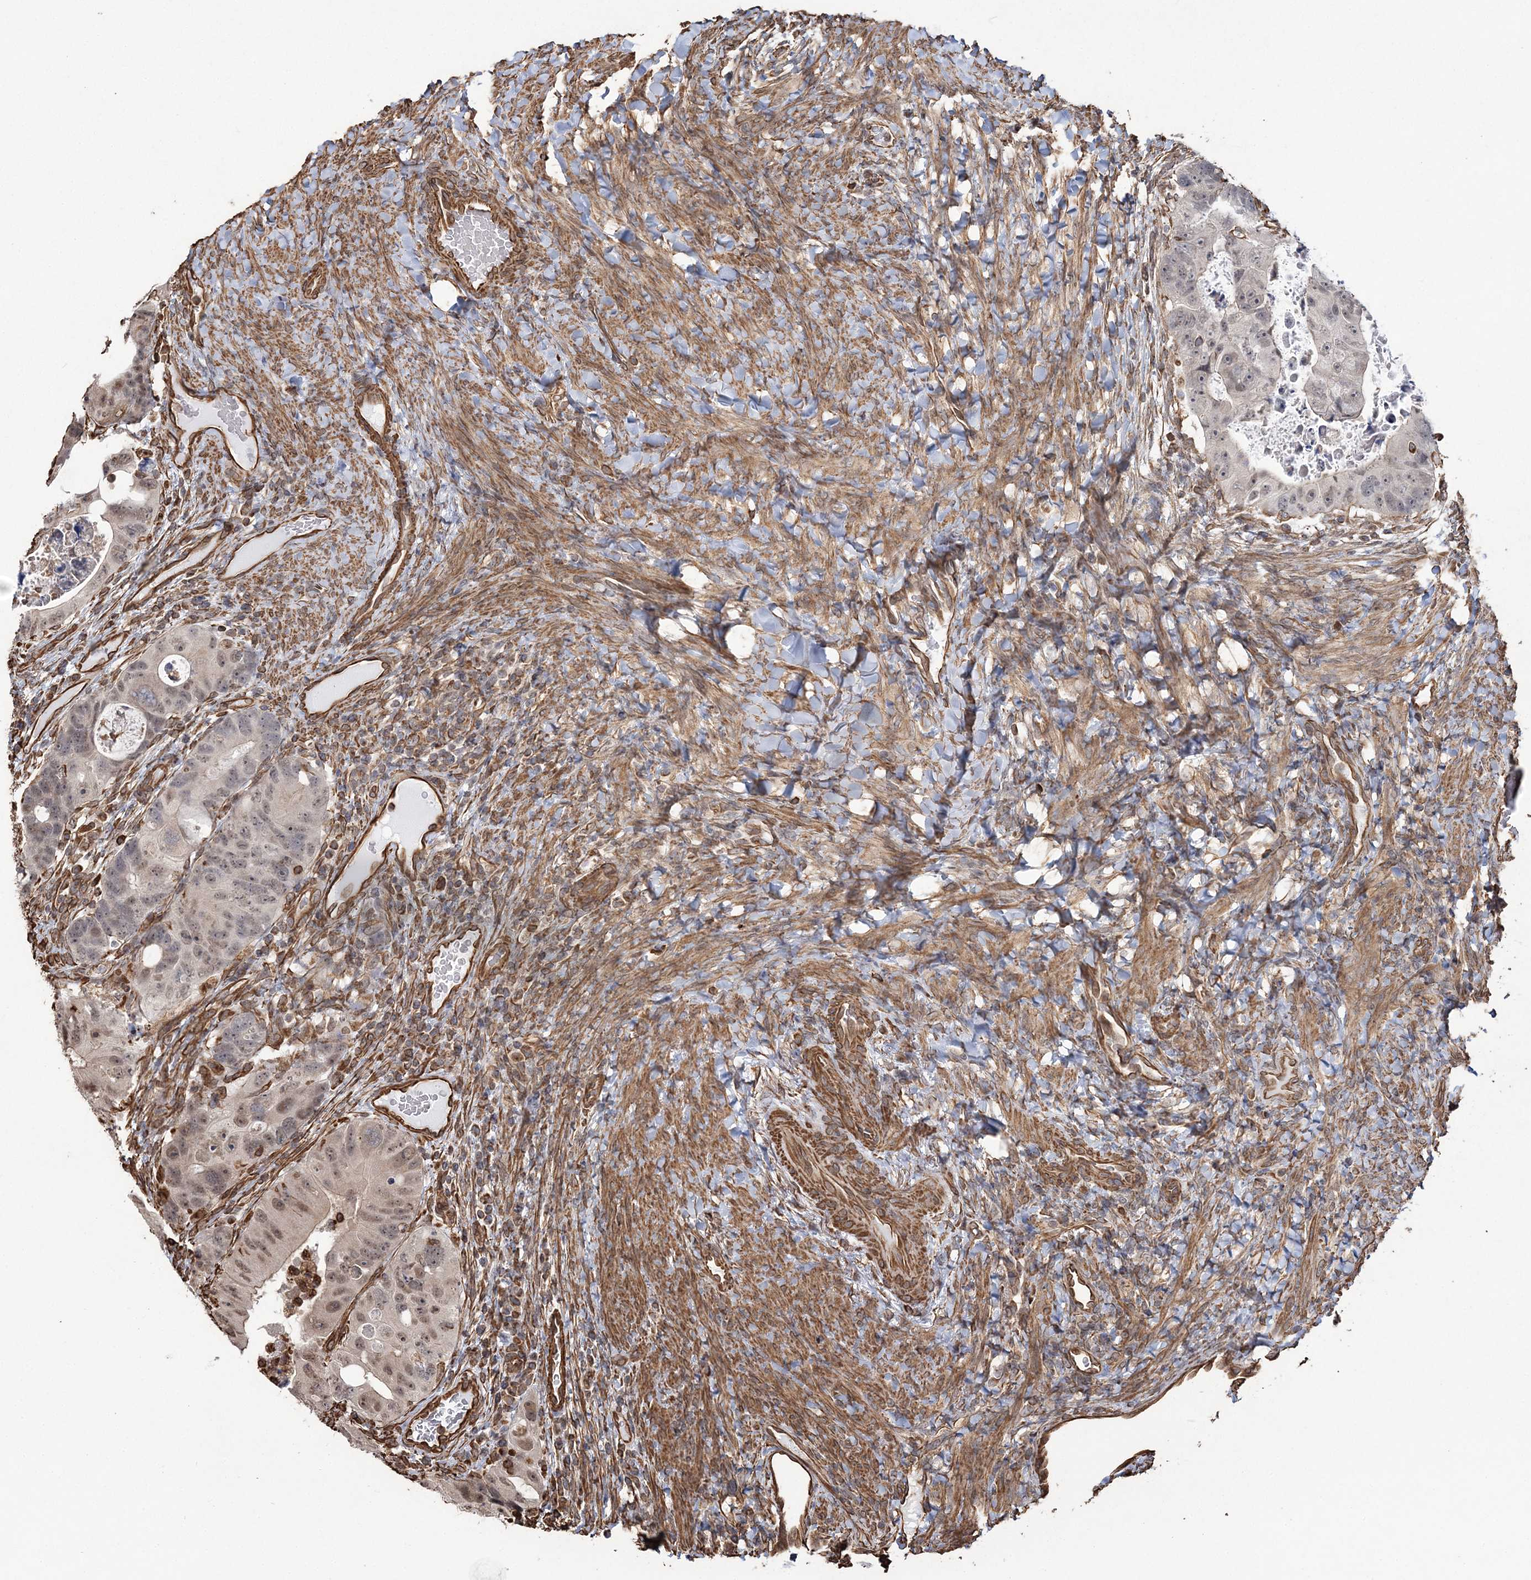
{"staining": {"intensity": "moderate", "quantity": "25%-75%", "location": "nuclear"}, "tissue": "colorectal cancer", "cell_type": "Tumor cells", "image_type": "cancer", "snomed": [{"axis": "morphology", "description": "Adenocarcinoma, NOS"}, {"axis": "topography", "description": "Rectum"}], "caption": "Tumor cells show medium levels of moderate nuclear expression in about 25%-75% of cells in human colorectal cancer (adenocarcinoma). The staining was performed using DAB, with brown indicating positive protein expression. Nuclei are stained blue with hematoxylin.", "gene": "ATP11B", "patient": {"sex": "male", "age": 59}}